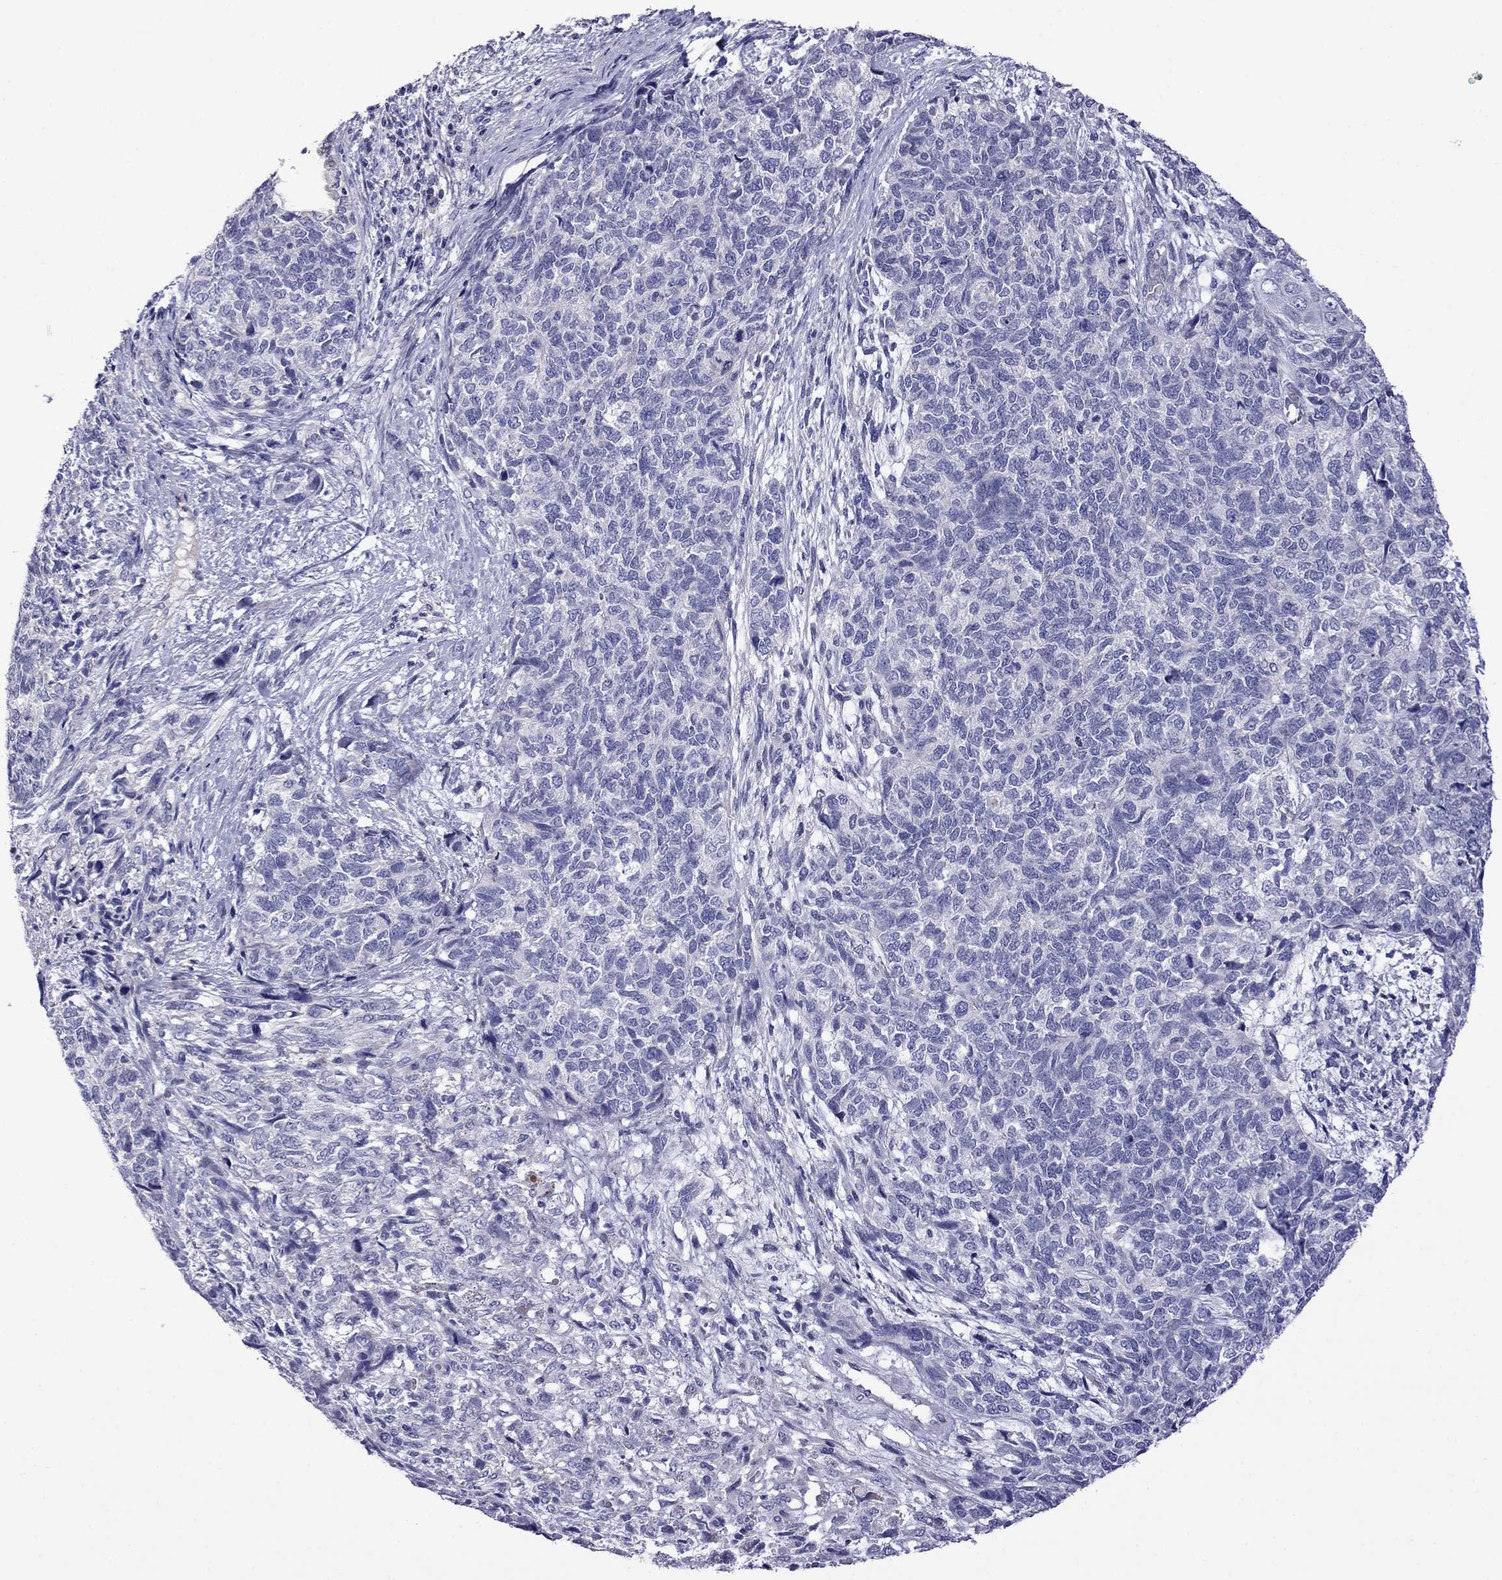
{"staining": {"intensity": "negative", "quantity": "none", "location": "none"}, "tissue": "cervical cancer", "cell_type": "Tumor cells", "image_type": "cancer", "snomed": [{"axis": "morphology", "description": "Squamous cell carcinoma, NOS"}, {"axis": "topography", "description": "Cervix"}], "caption": "The immunohistochemistry photomicrograph has no significant positivity in tumor cells of cervical cancer tissue.", "gene": "STAR", "patient": {"sex": "female", "age": 63}}